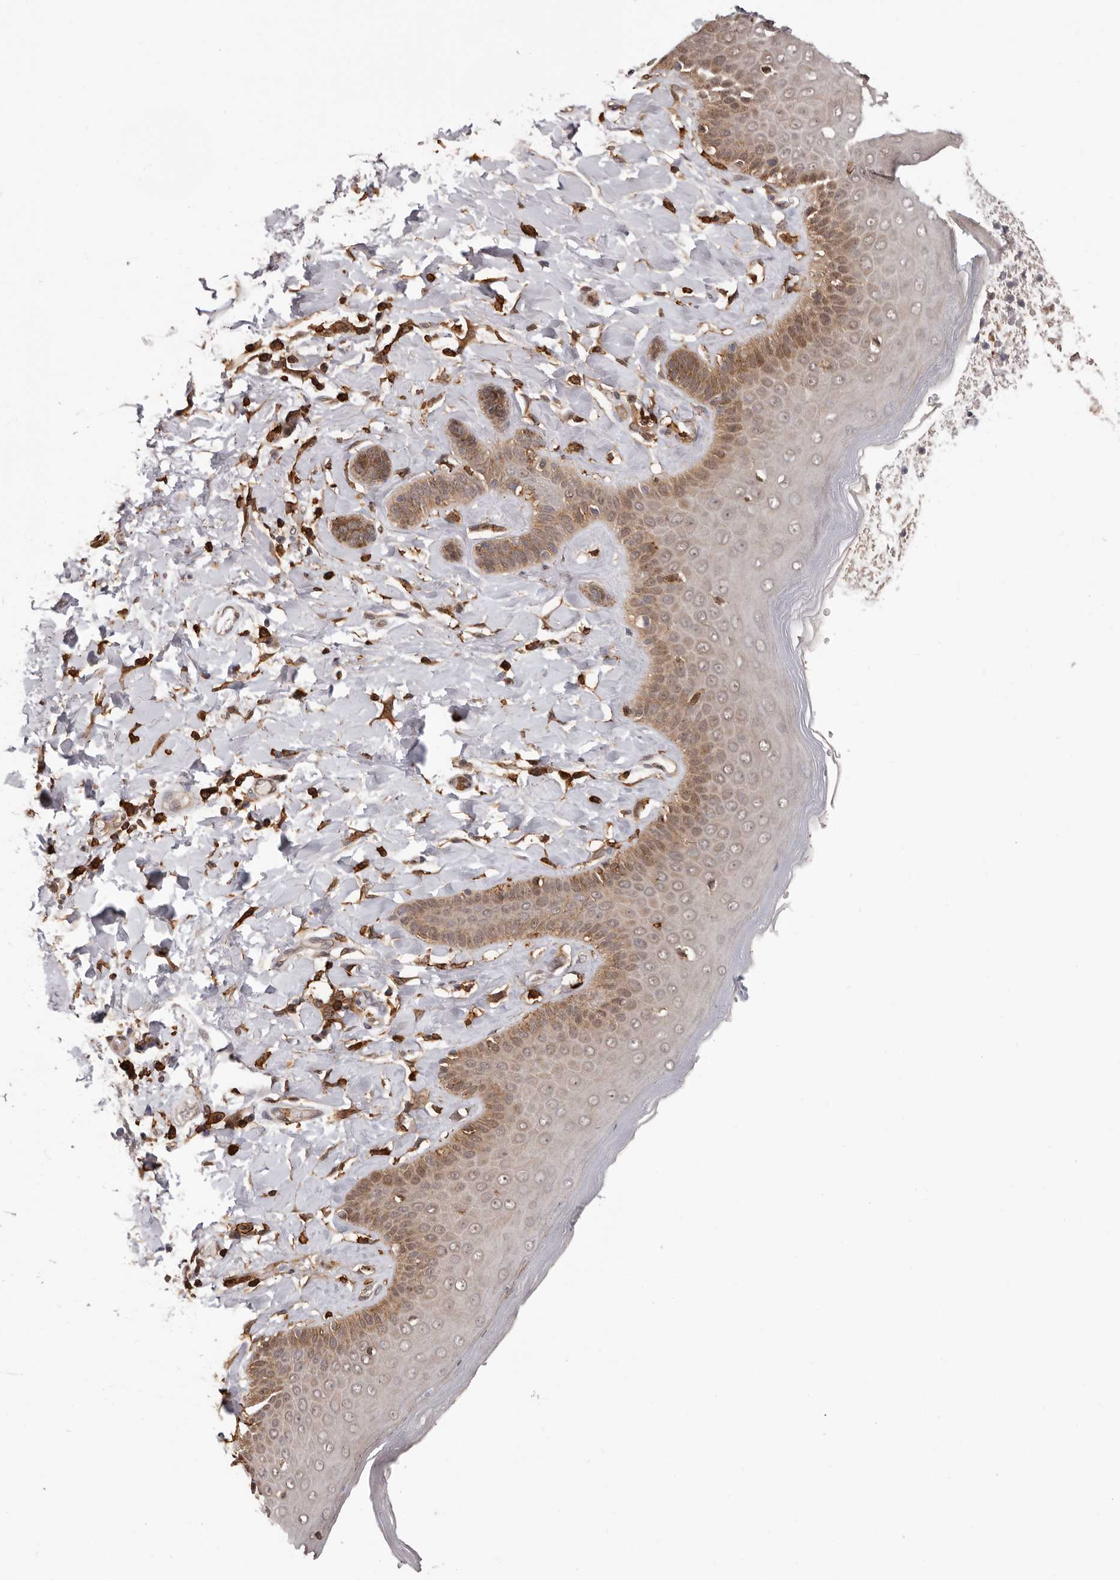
{"staining": {"intensity": "moderate", "quantity": "25%-75%", "location": "cytoplasmic/membranous"}, "tissue": "skin", "cell_type": "Epidermal cells", "image_type": "normal", "snomed": [{"axis": "morphology", "description": "Normal tissue, NOS"}, {"axis": "topography", "description": "Anal"}], "caption": "A medium amount of moderate cytoplasmic/membranous positivity is present in about 25%-75% of epidermal cells in unremarkable skin. (DAB (3,3'-diaminobenzidine) IHC with brightfield microscopy, high magnification).", "gene": "PRR12", "patient": {"sex": "male", "age": 69}}